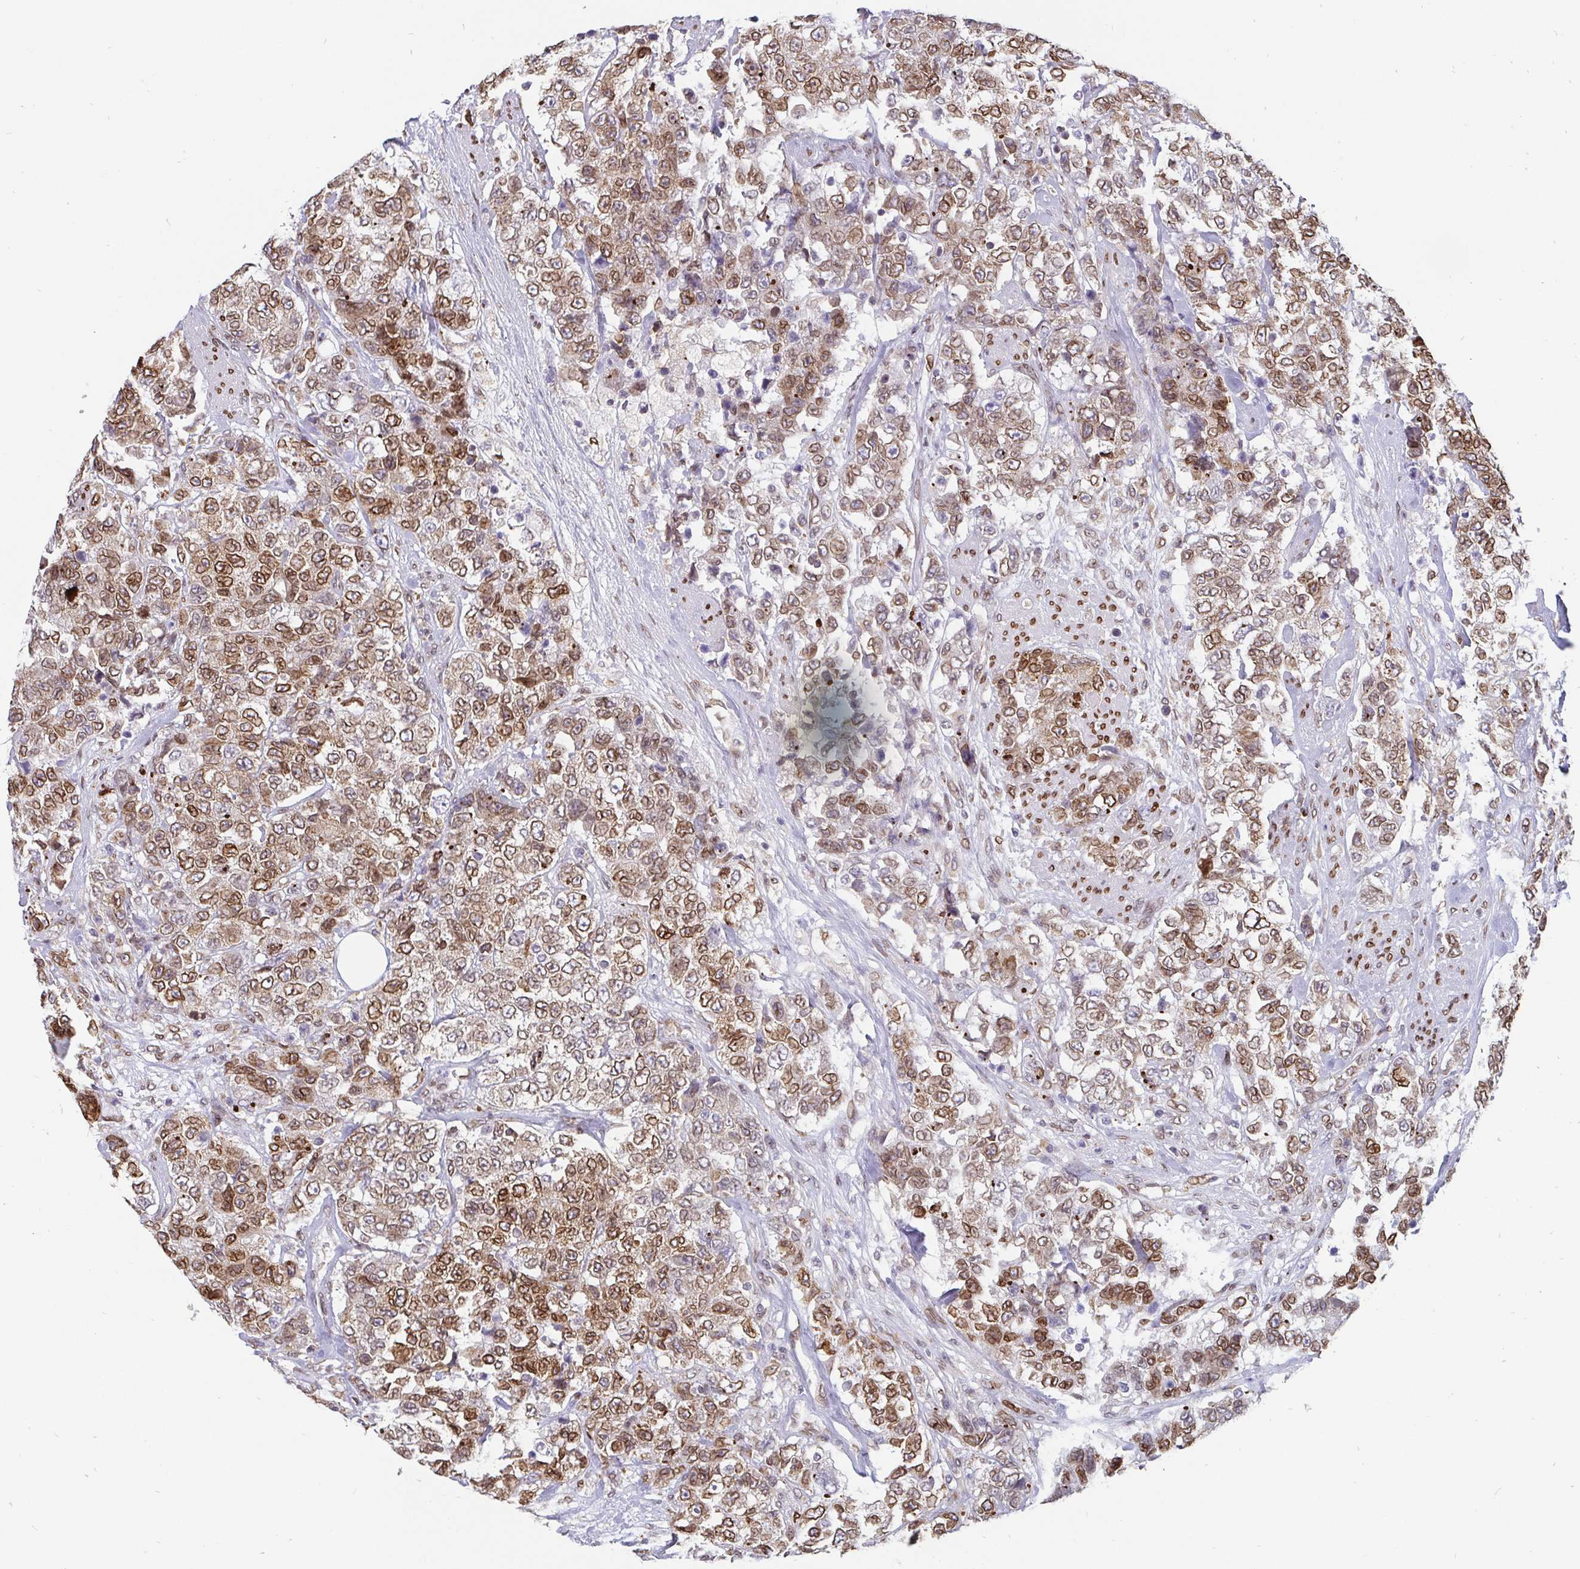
{"staining": {"intensity": "moderate", "quantity": ">75%", "location": "cytoplasmic/membranous,nuclear"}, "tissue": "urothelial cancer", "cell_type": "Tumor cells", "image_type": "cancer", "snomed": [{"axis": "morphology", "description": "Urothelial carcinoma, High grade"}, {"axis": "topography", "description": "Urinary bladder"}], "caption": "Immunohistochemical staining of human urothelial cancer demonstrates moderate cytoplasmic/membranous and nuclear protein expression in about >75% of tumor cells.", "gene": "EMD", "patient": {"sex": "female", "age": 78}}